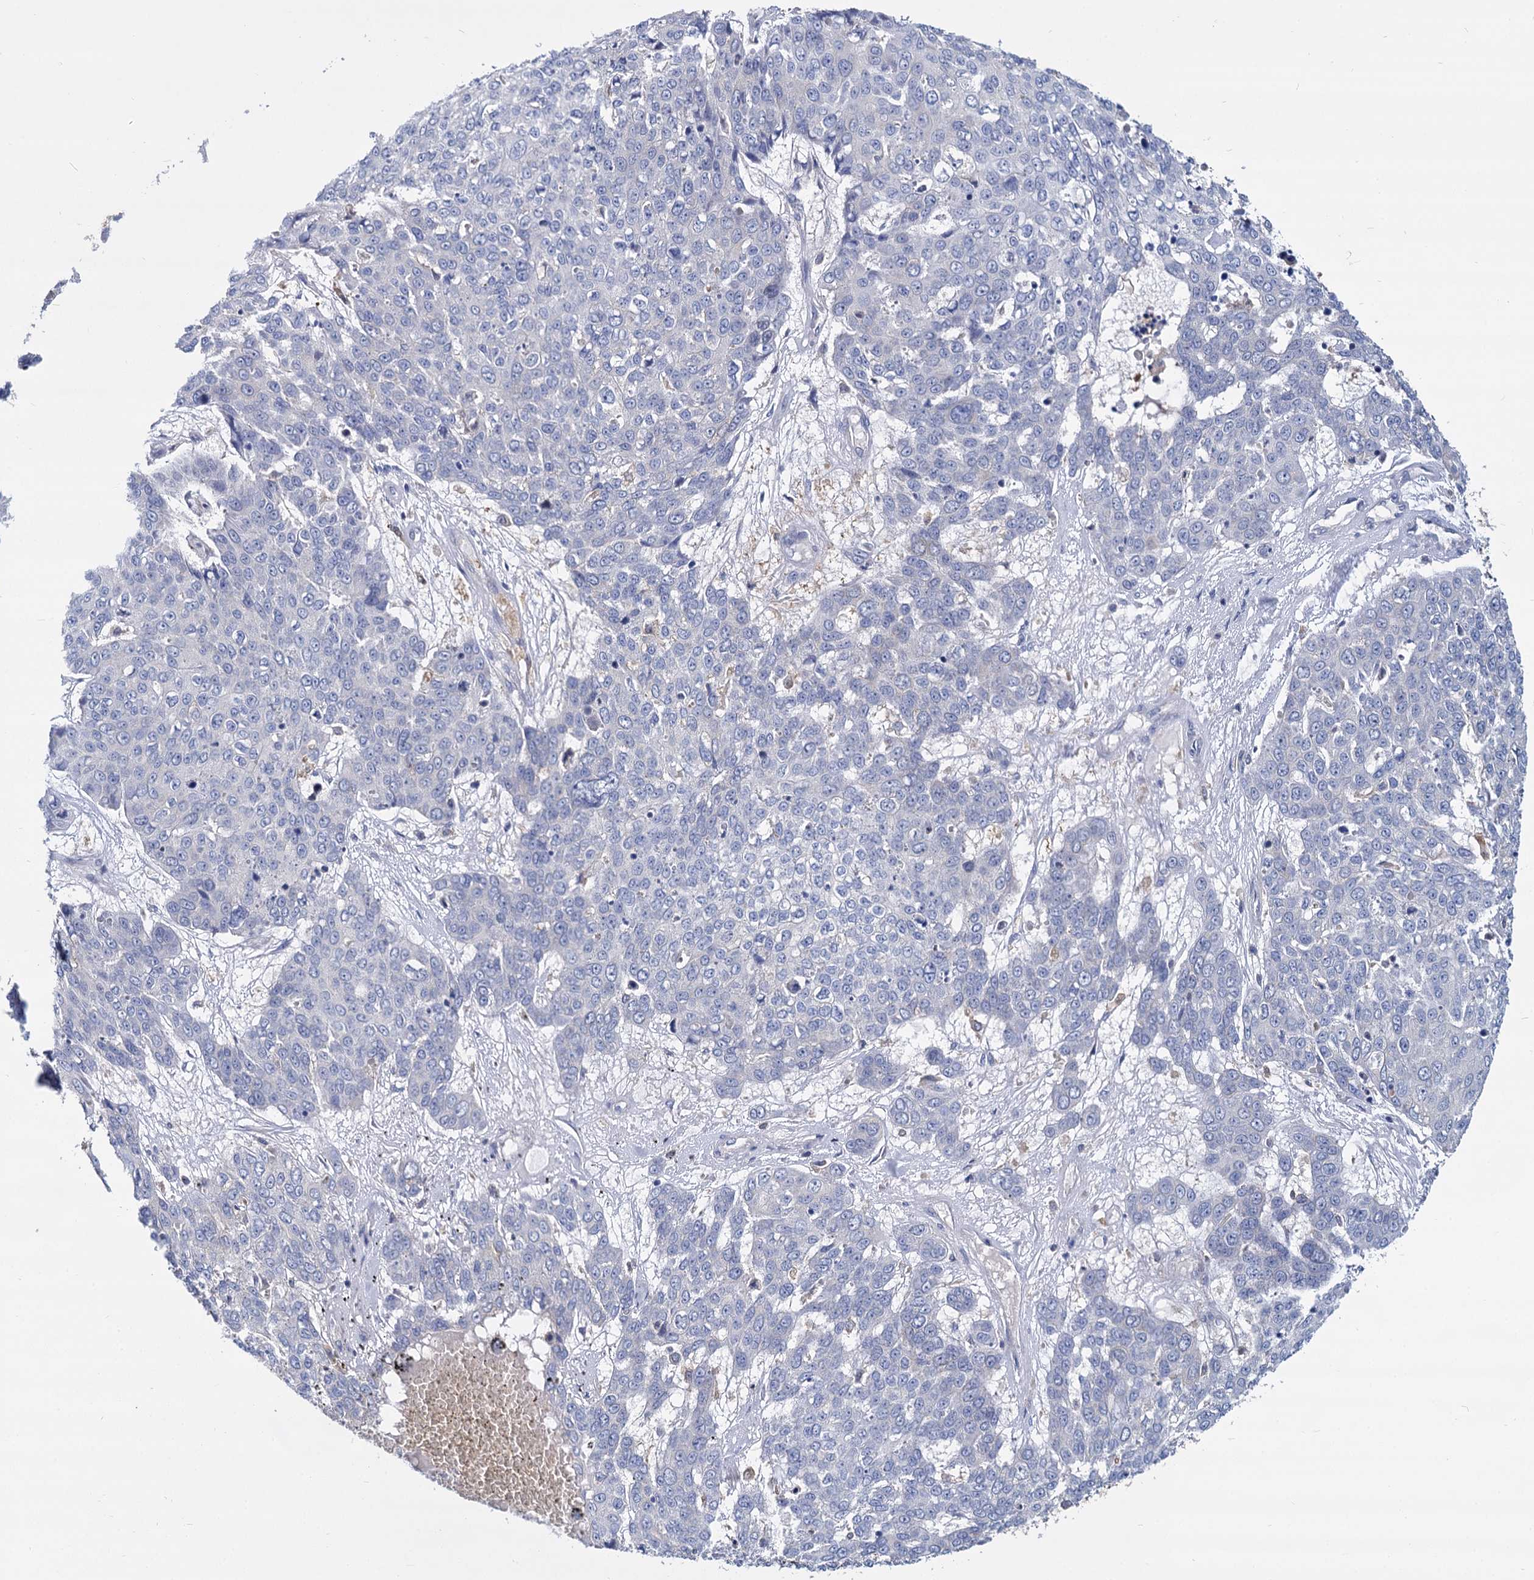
{"staining": {"intensity": "negative", "quantity": "none", "location": "none"}, "tissue": "skin cancer", "cell_type": "Tumor cells", "image_type": "cancer", "snomed": [{"axis": "morphology", "description": "Squamous cell carcinoma, NOS"}, {"axis": "topography", "description": "Skin"}], "caption": "IHC histopathology image of neoplastic tissue: human squamous cell carcinoma (skin) stained with DAB (3,3'-diaminobenzidine) displays no significant protein staining in tumor cells. Nuclei are stained in blue.", "gene": "GCLC", "patient": {"sex": "male", "age": 71}}